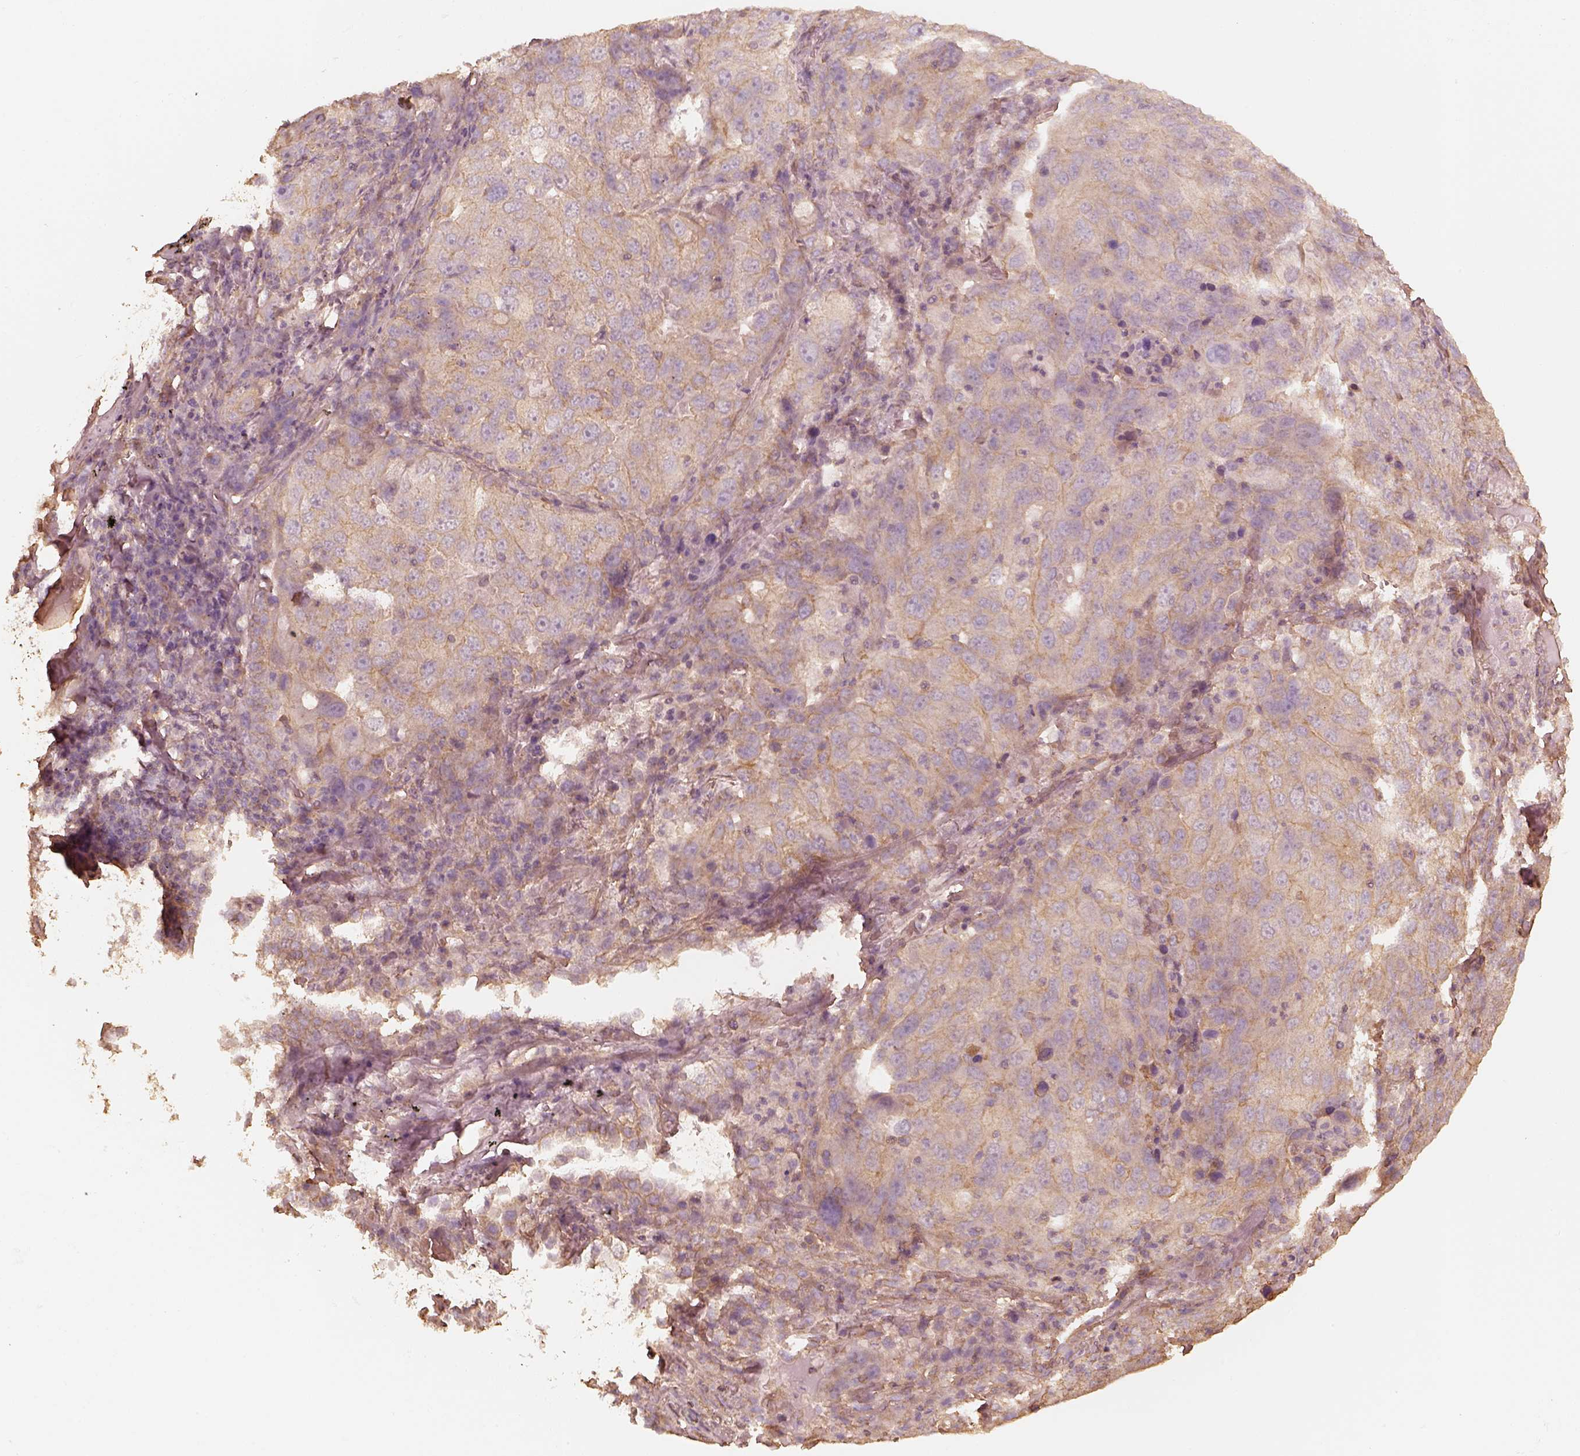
{"staining": {"intensity": "moderate", "quantity": "25%-75%", "location": "cytoplasmic/membranous"}, "tissue": "lung cancer", "cell_type": "Tumor cells", "image_type": "cancer", "snomed": [{"axis": "morphology", "description": "Adenocarcinoma, NOS"}, {"axis": "topography", "description": "Lung"}], "caption": "A photomicrograph showing moderate cytoplasmic/membranous expression in approximately 25%-75% of tumor cells in adenocarcinoma (lung), as visualized by brown immunohistochemical staining.", "gene": "WDR7", "patient": {"sex": "female", "age": 61}}